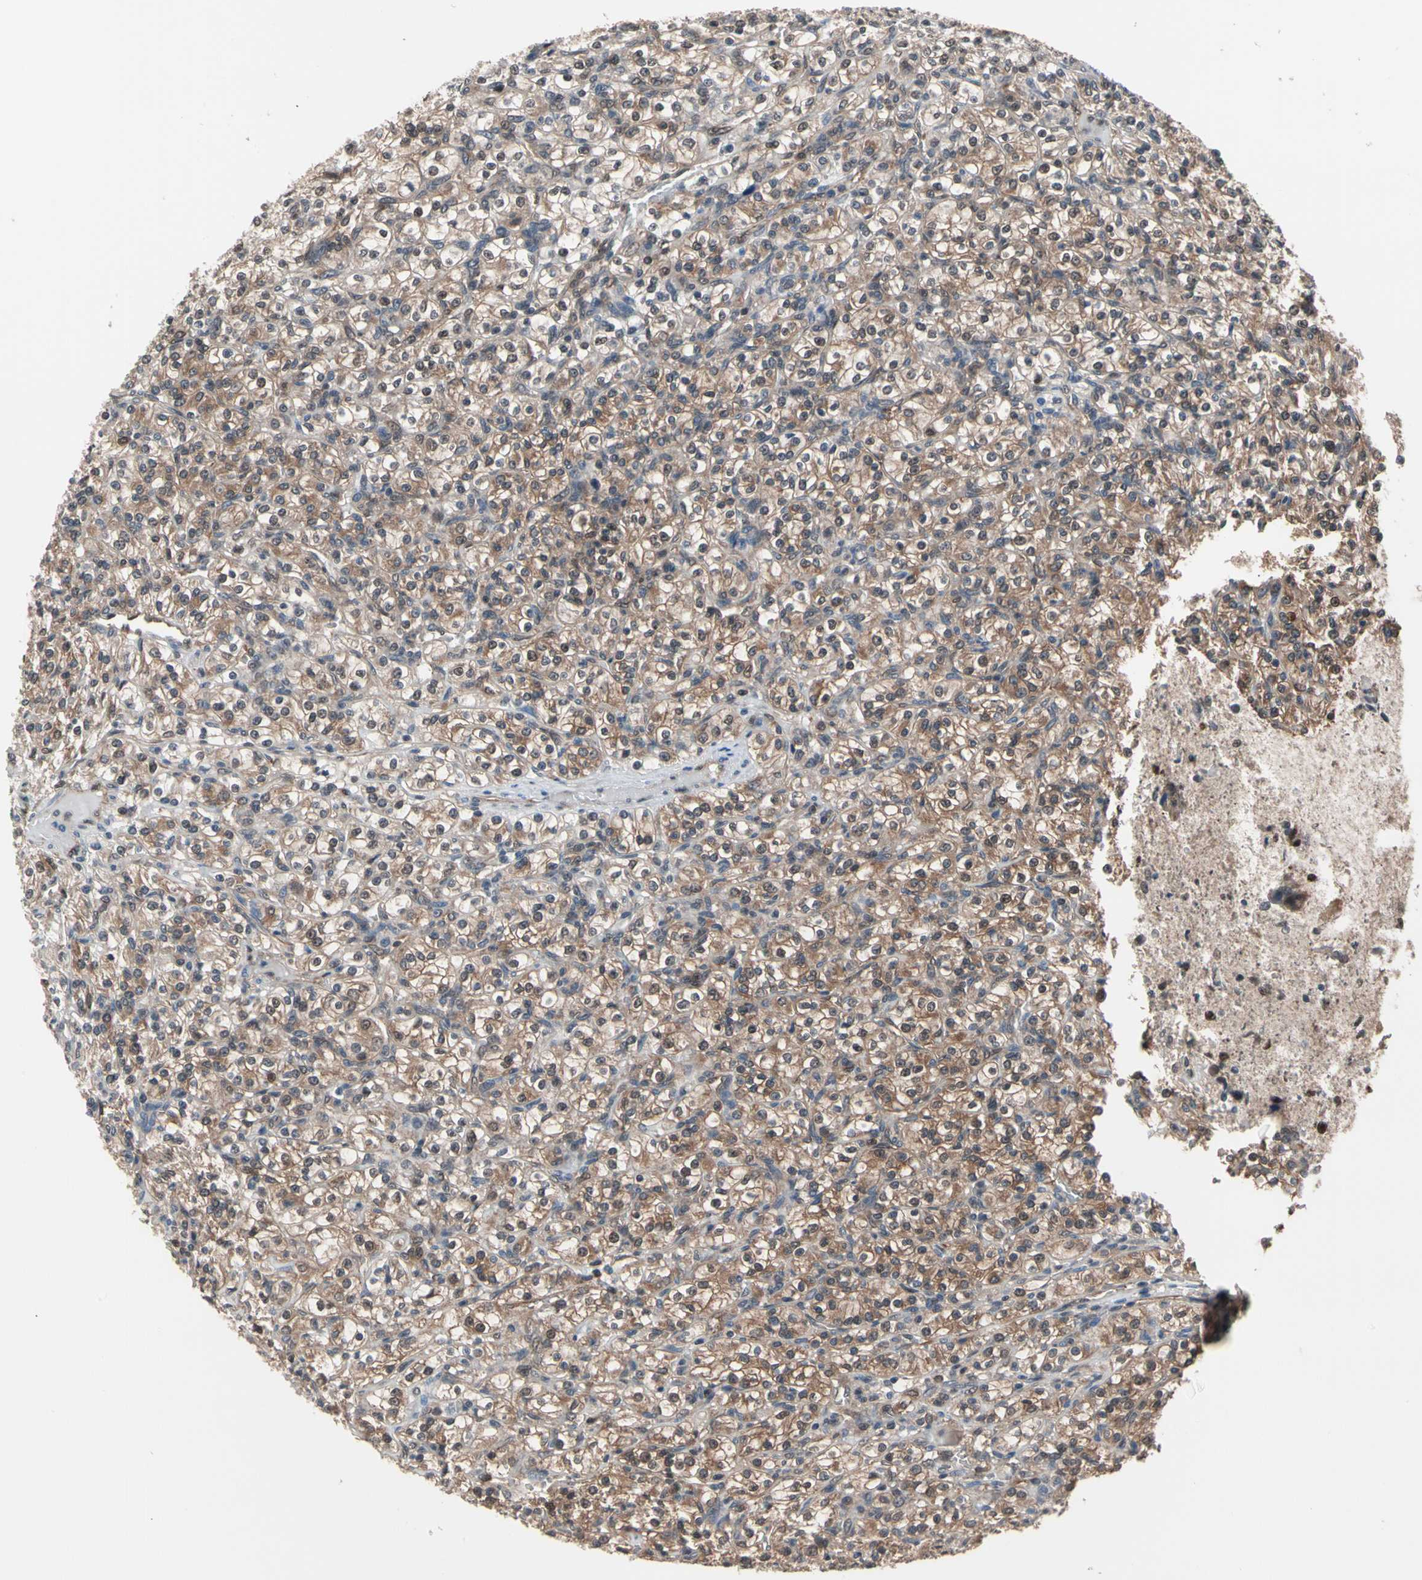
{"staining": {"intensity": "moderate", "quantity": ">75%", "location": "cytoplasmic/membranous,nuclear"}, "tissue": "renal cancer", "cell_type": "Tumor cells", "image_type": "cancer", "snomed": [{"axis": "morphology", "description": "Adenocarcinoma, NOS"}, {"axis": "topography", "description": "Kidney"}], "caption": "Immunohistochemical staining of renal cancer (adenocarcinoma) reveals moderate cytoplasmic/membranous and nuclear protein staining in approximately >75% of tumor cells.", "gene": "PSMA2", "patient": {"sex": "male", "age": 77}}